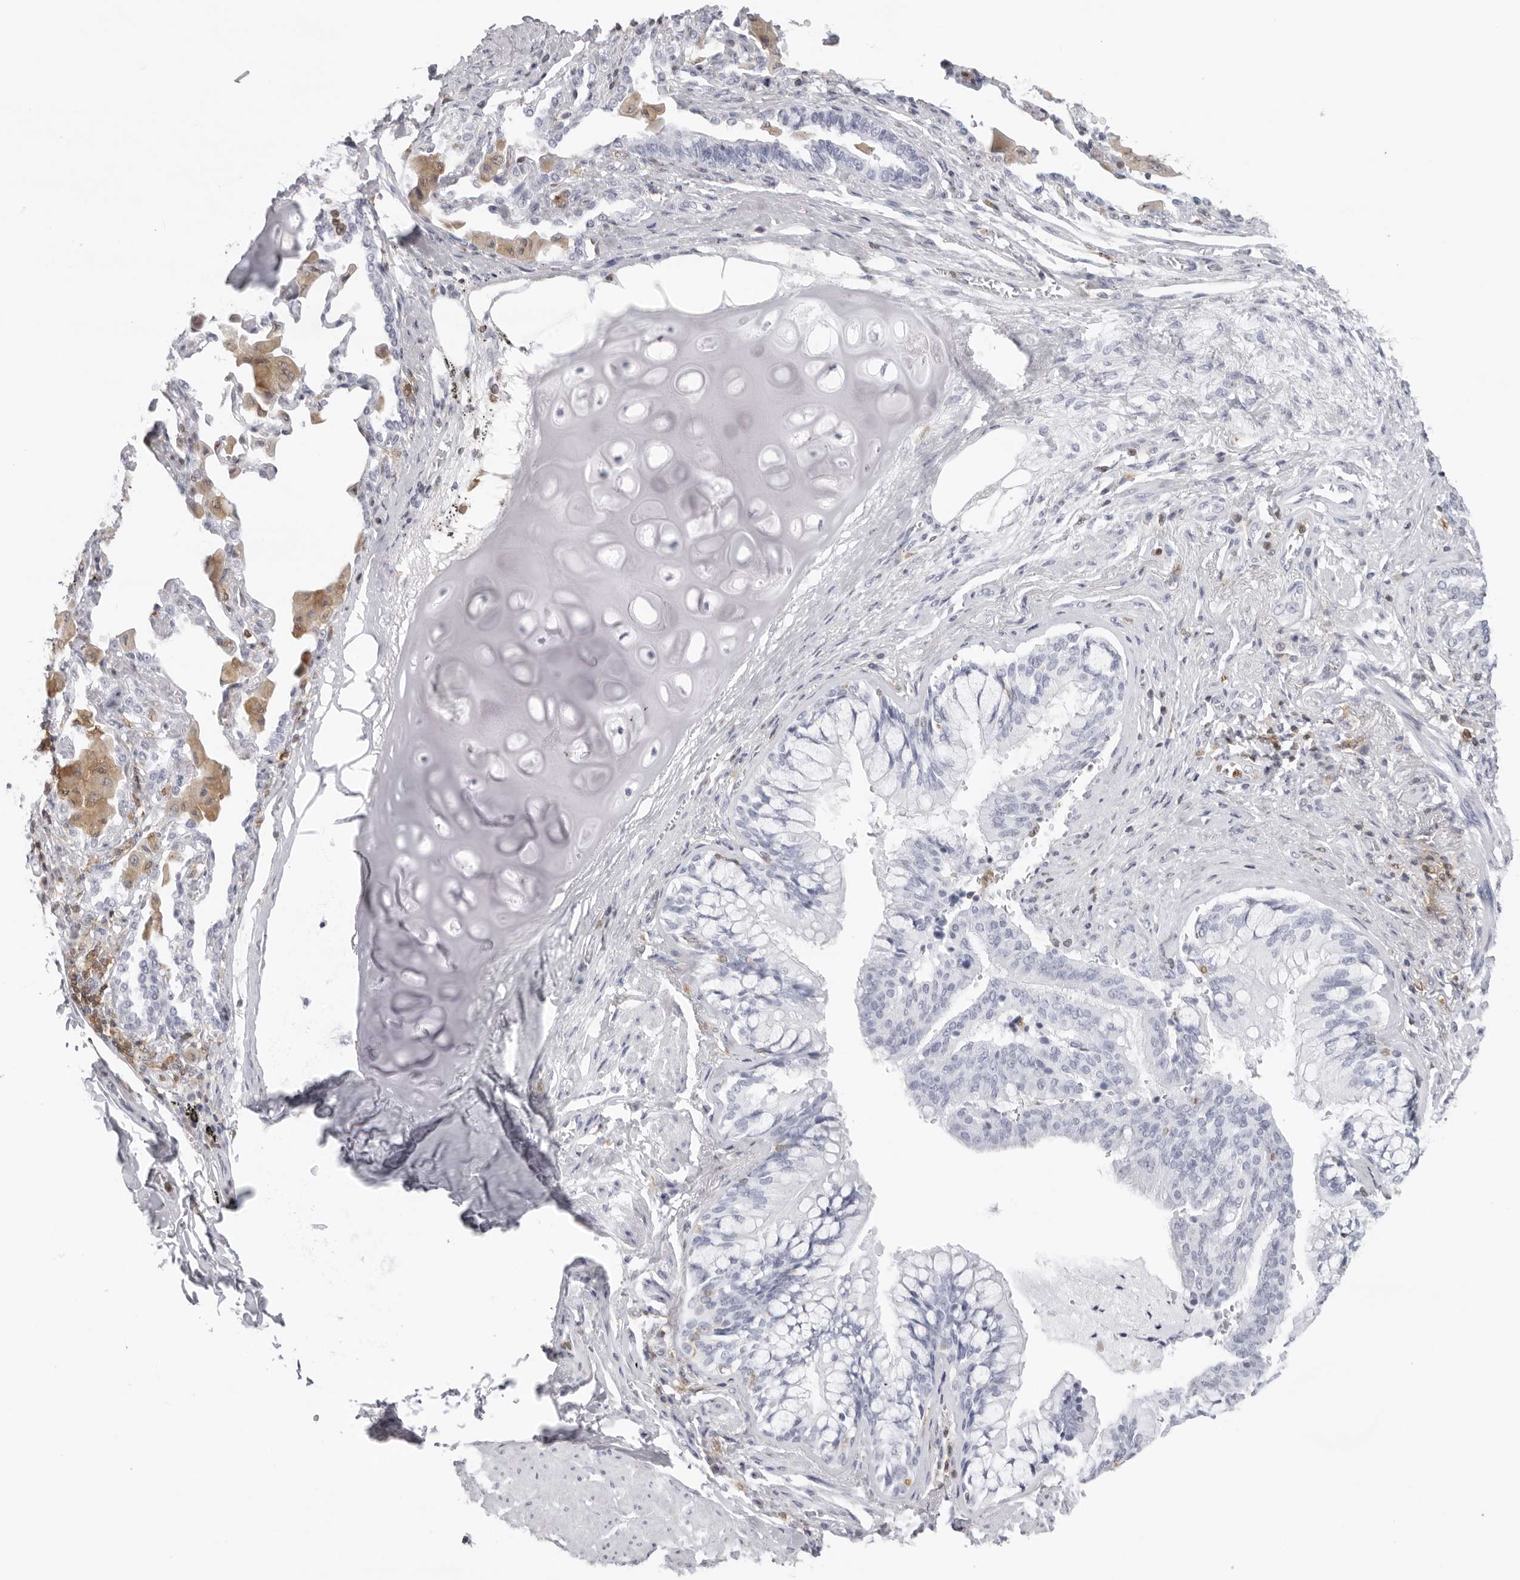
{"staining": {"intensity": "negative", "quantity": "none", "location": "none"}, "tissue": "bronchus", "cell_type": "Respiratory epithelial cells", "image_type": "normal", "snomed": [{"axis": "morphology", "description": "Normal tissue, NOS"}, {"axis": "morphology", "description": "Inflammation, NOS"}, {"axis": "topography", "description": "Lung"}], "caption": "Immunohistochemistry micrograph of normal human bronchus stained for a protein (brown), which demonstrates no positivity in respiratory epithelial cells. Nuclei are stained in blue.", "gene": "FMNL1", "patient": {"sex": "female", "age": 46}}